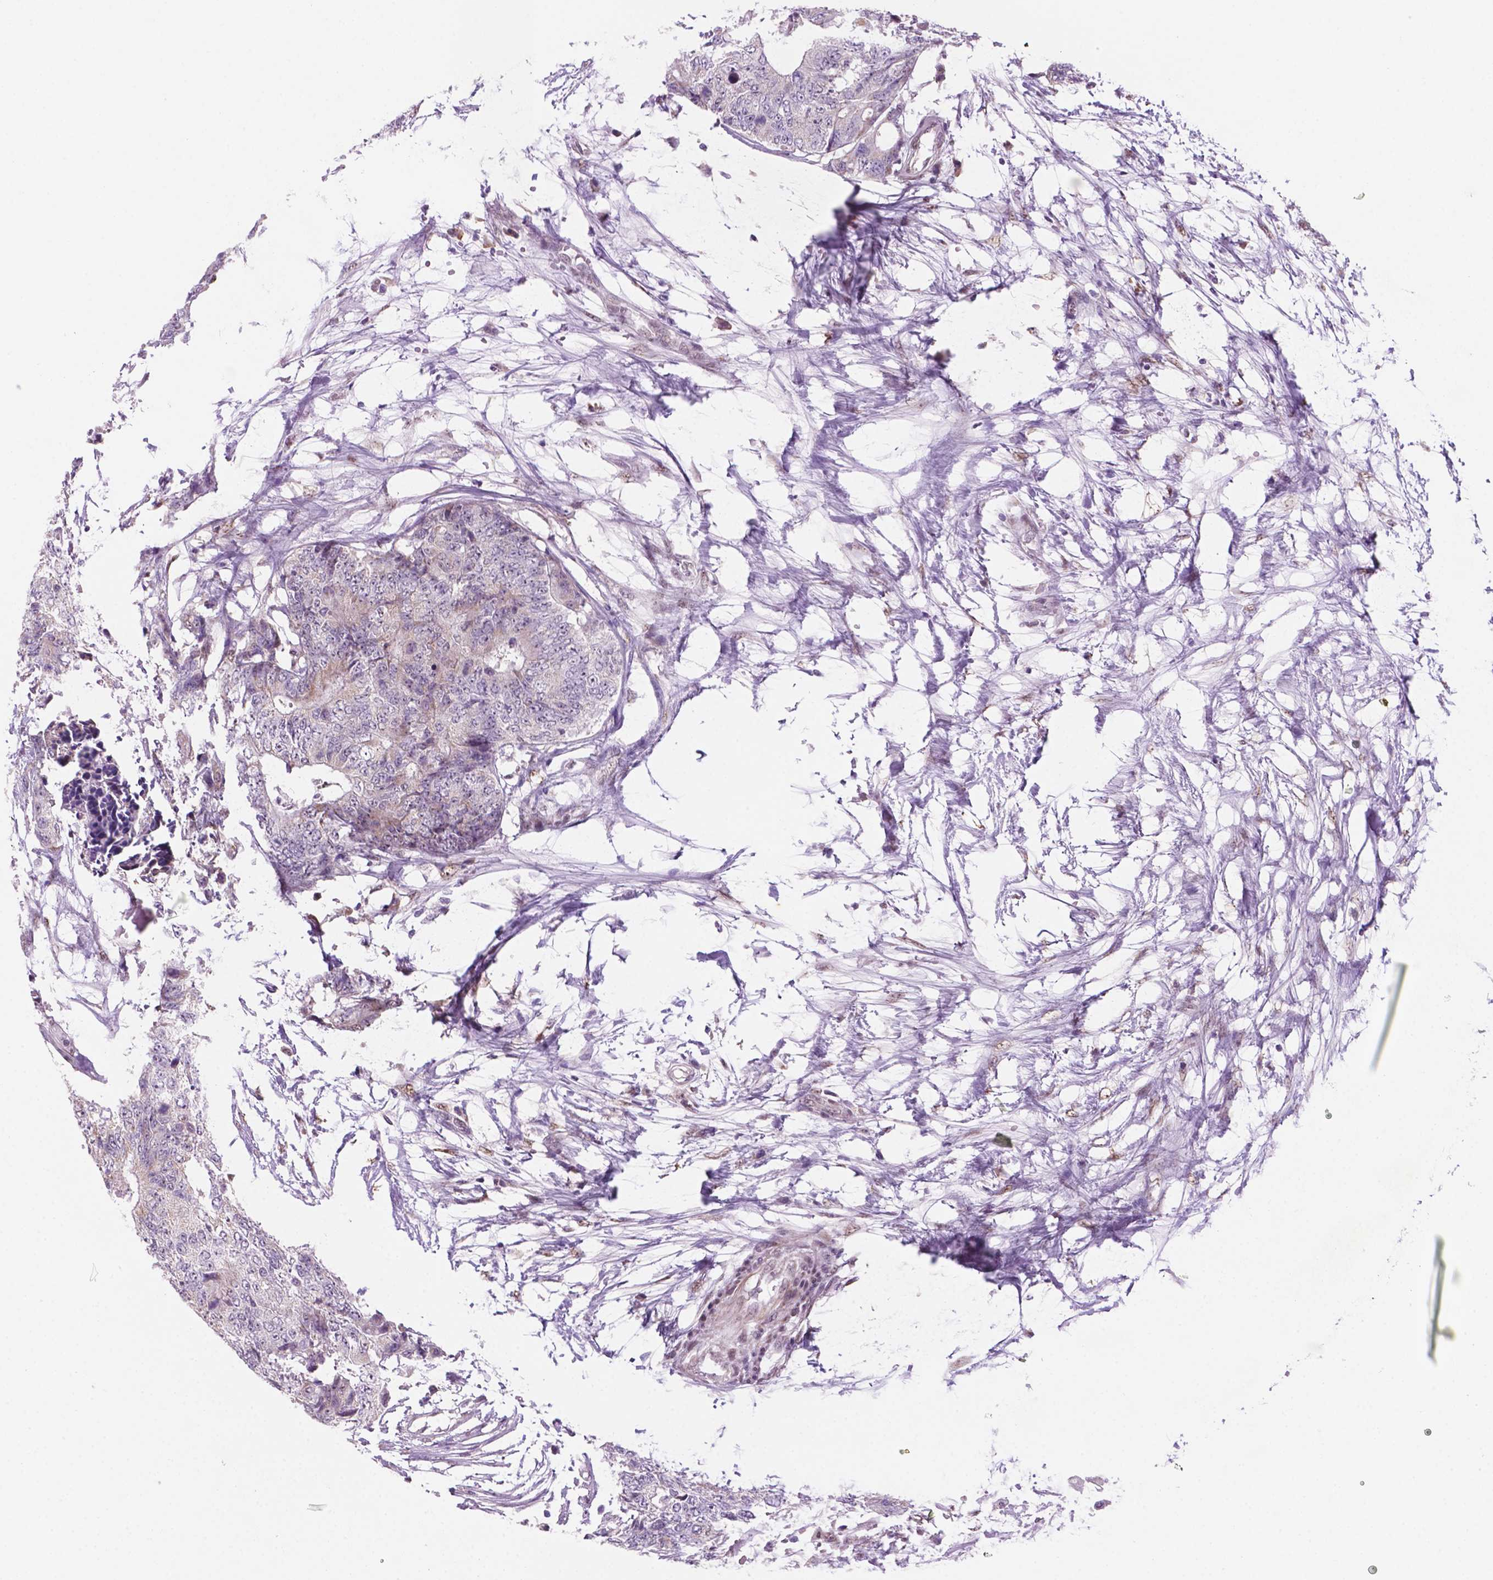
{"staining": {"intensity": "negative", "quantity": "none", "location": "none"}, "tissue": "colorectal cancer", "cell_type": "Tumor cells", "image_type": "cancer", "snomed": [{"axis": "morphology", "description": "Adenocarcinoma, NOS"}, {"axis": "topography", "description": "Colon"}], "caption": "Tumor cells are negative for protein expression in human colorectal cancer (adenocarcinoma).", "gene": "C18orf21", "patient": {"sex": "female", "age": 48}}